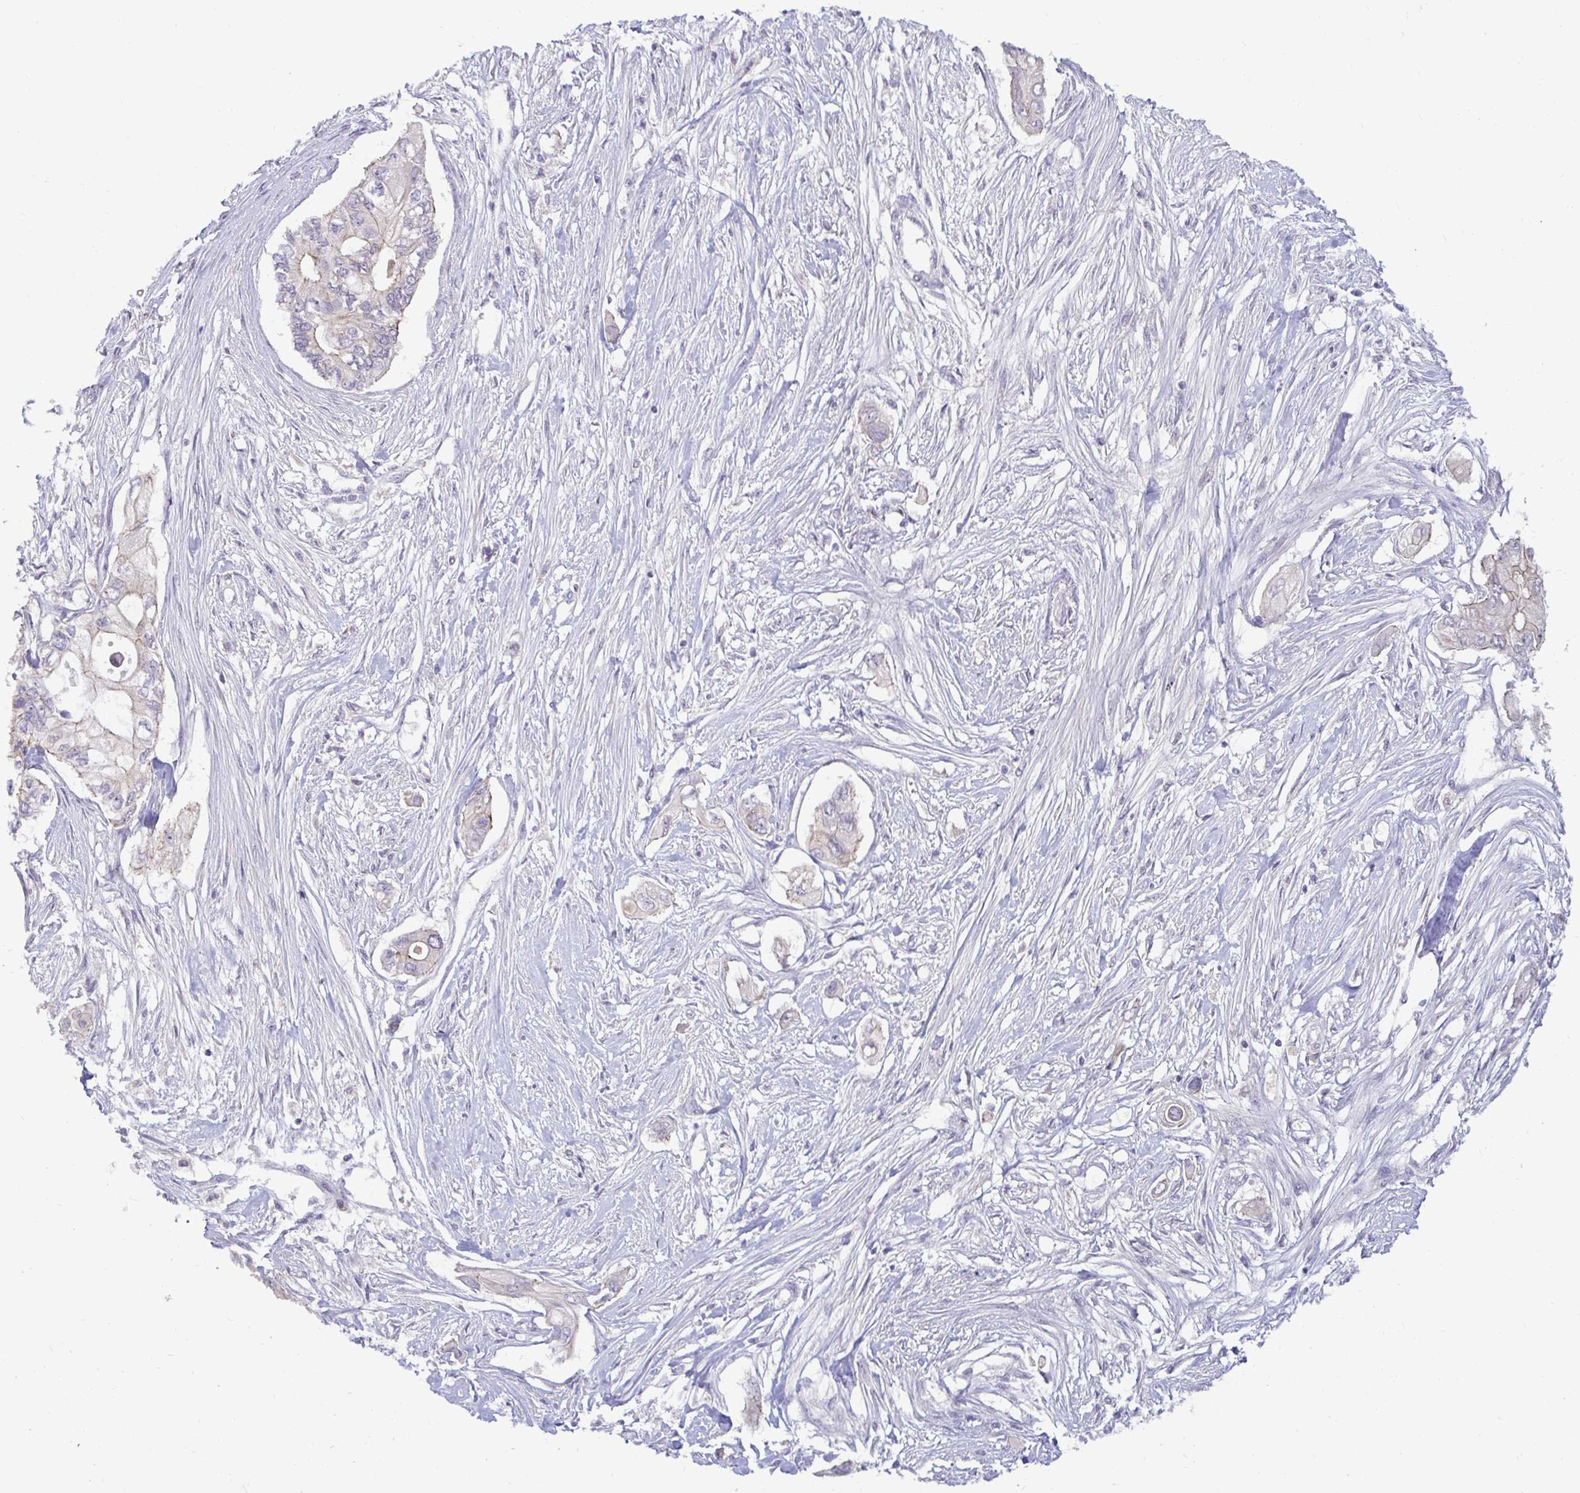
{"staining": {"intensity": "weak", "quantity": "<25%", "location": "cytoplasmic/membranous"}, "tissue": "pancreatic cancer", "cell_type": "Tumor cells", "image_type": "cancer", "snomed": [{"axis": "morphology", "description": "Adenocarcinoma, NOS"}, {"axis": "topography", "description": "Pancreas"}], "caption": "An IHC image of pancreatic cancer (adenocarcinoma) is shown. There is no staining in tumor cells of pancreatic cancer (adenocarcinoma).", "gene": "GSTM1", "patient": {"sex": "female", "age": 63}}